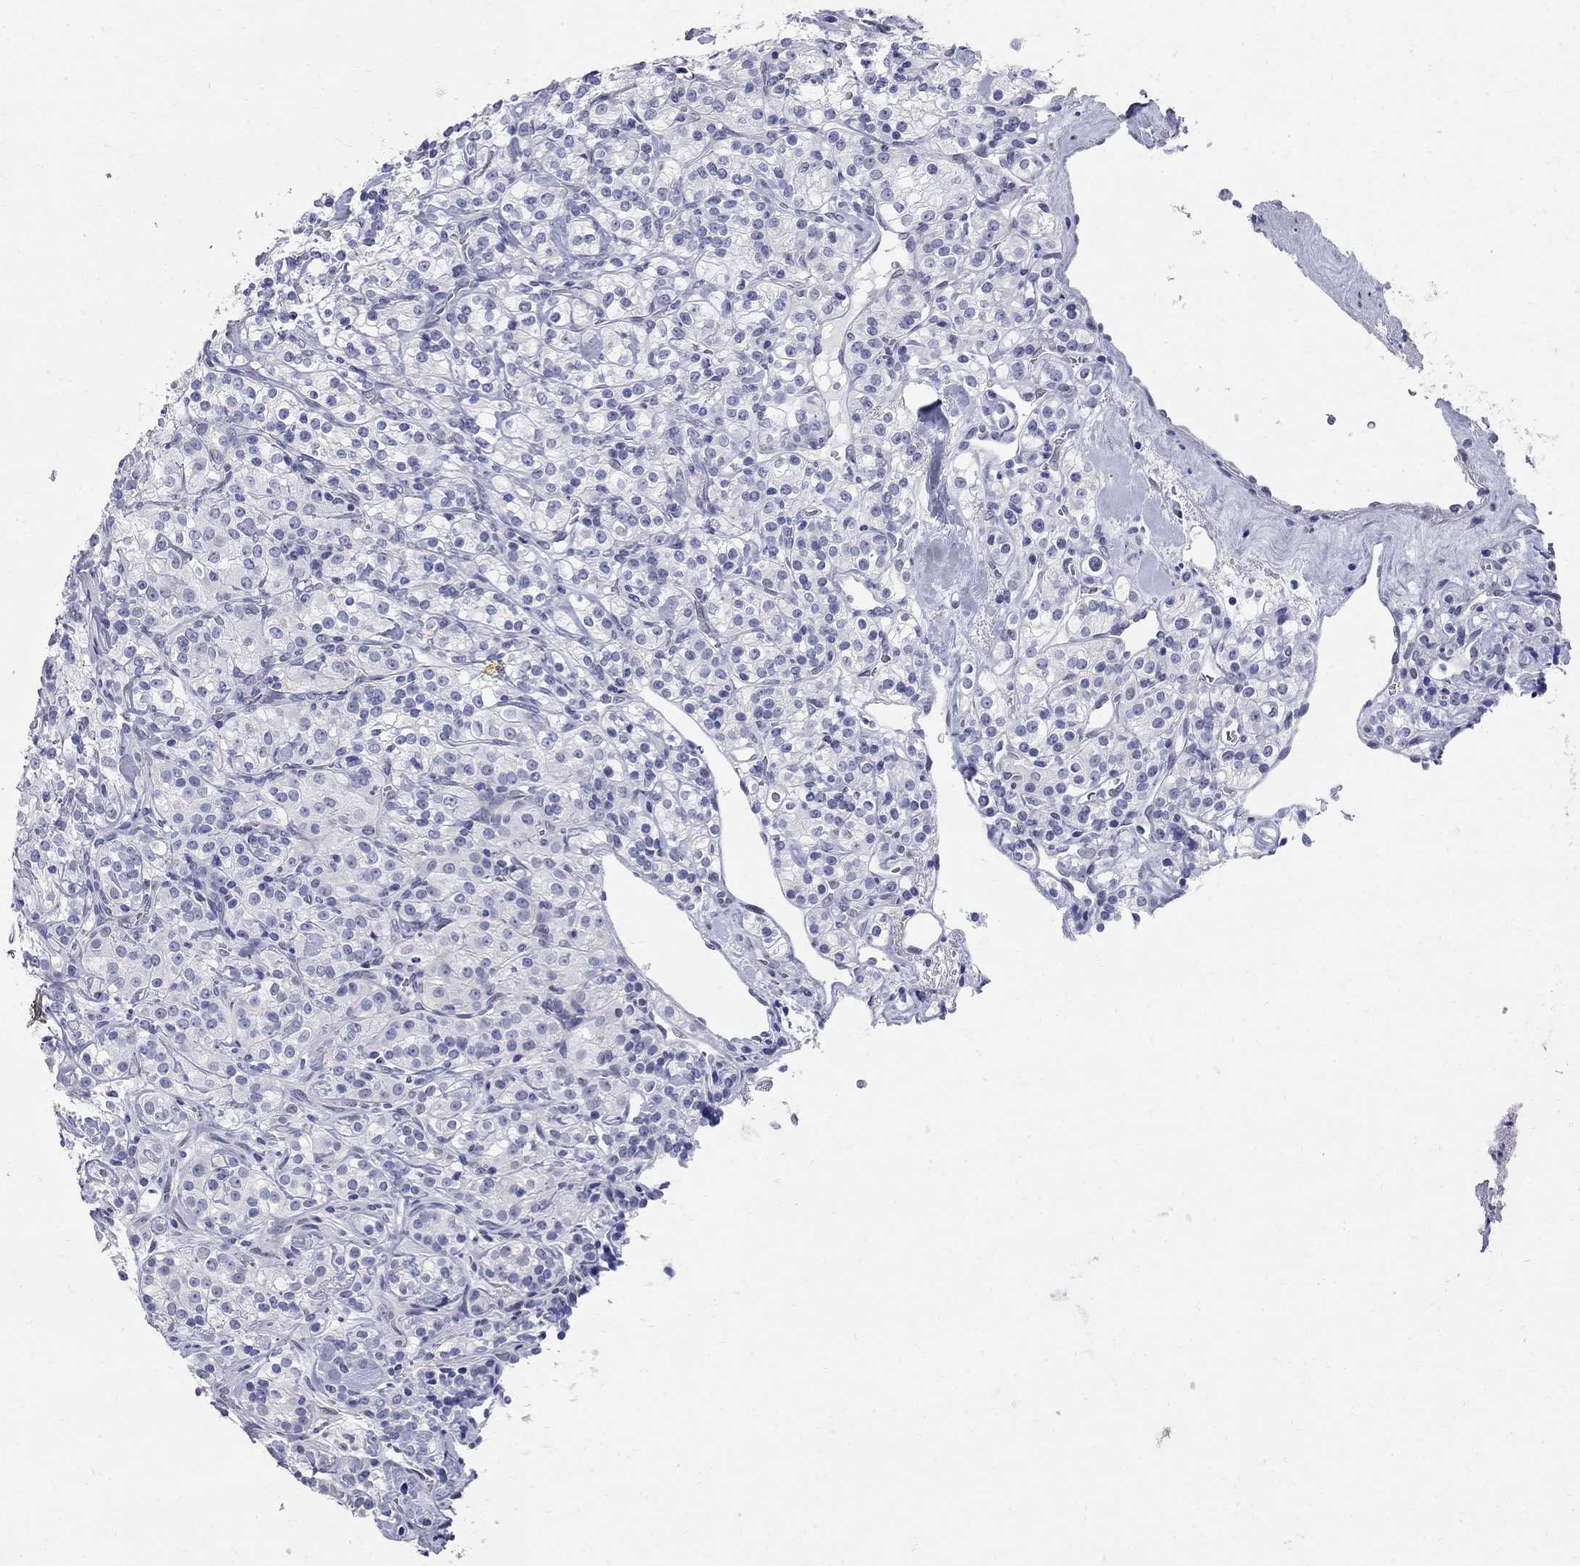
{"staining": {"intensity": "negative", "quantity": "none", "location": "none"}, "tissue": "renal cancer", "cell_type": "Tumor cells", "image_type": "cancer", "snomed": [{"axis": "morphology", "description": "Adenocarcinoma, NOS"}, {"axis": "topography", "description": "Kidney"}], "caption": "Photomicrograph shows no protein expression in tumor cells of renal adenocarcinoma tissue. Nuclei are stained in blue.", "gene": "BPIFB1", "patient": {"sex": "male", "age": 77}}